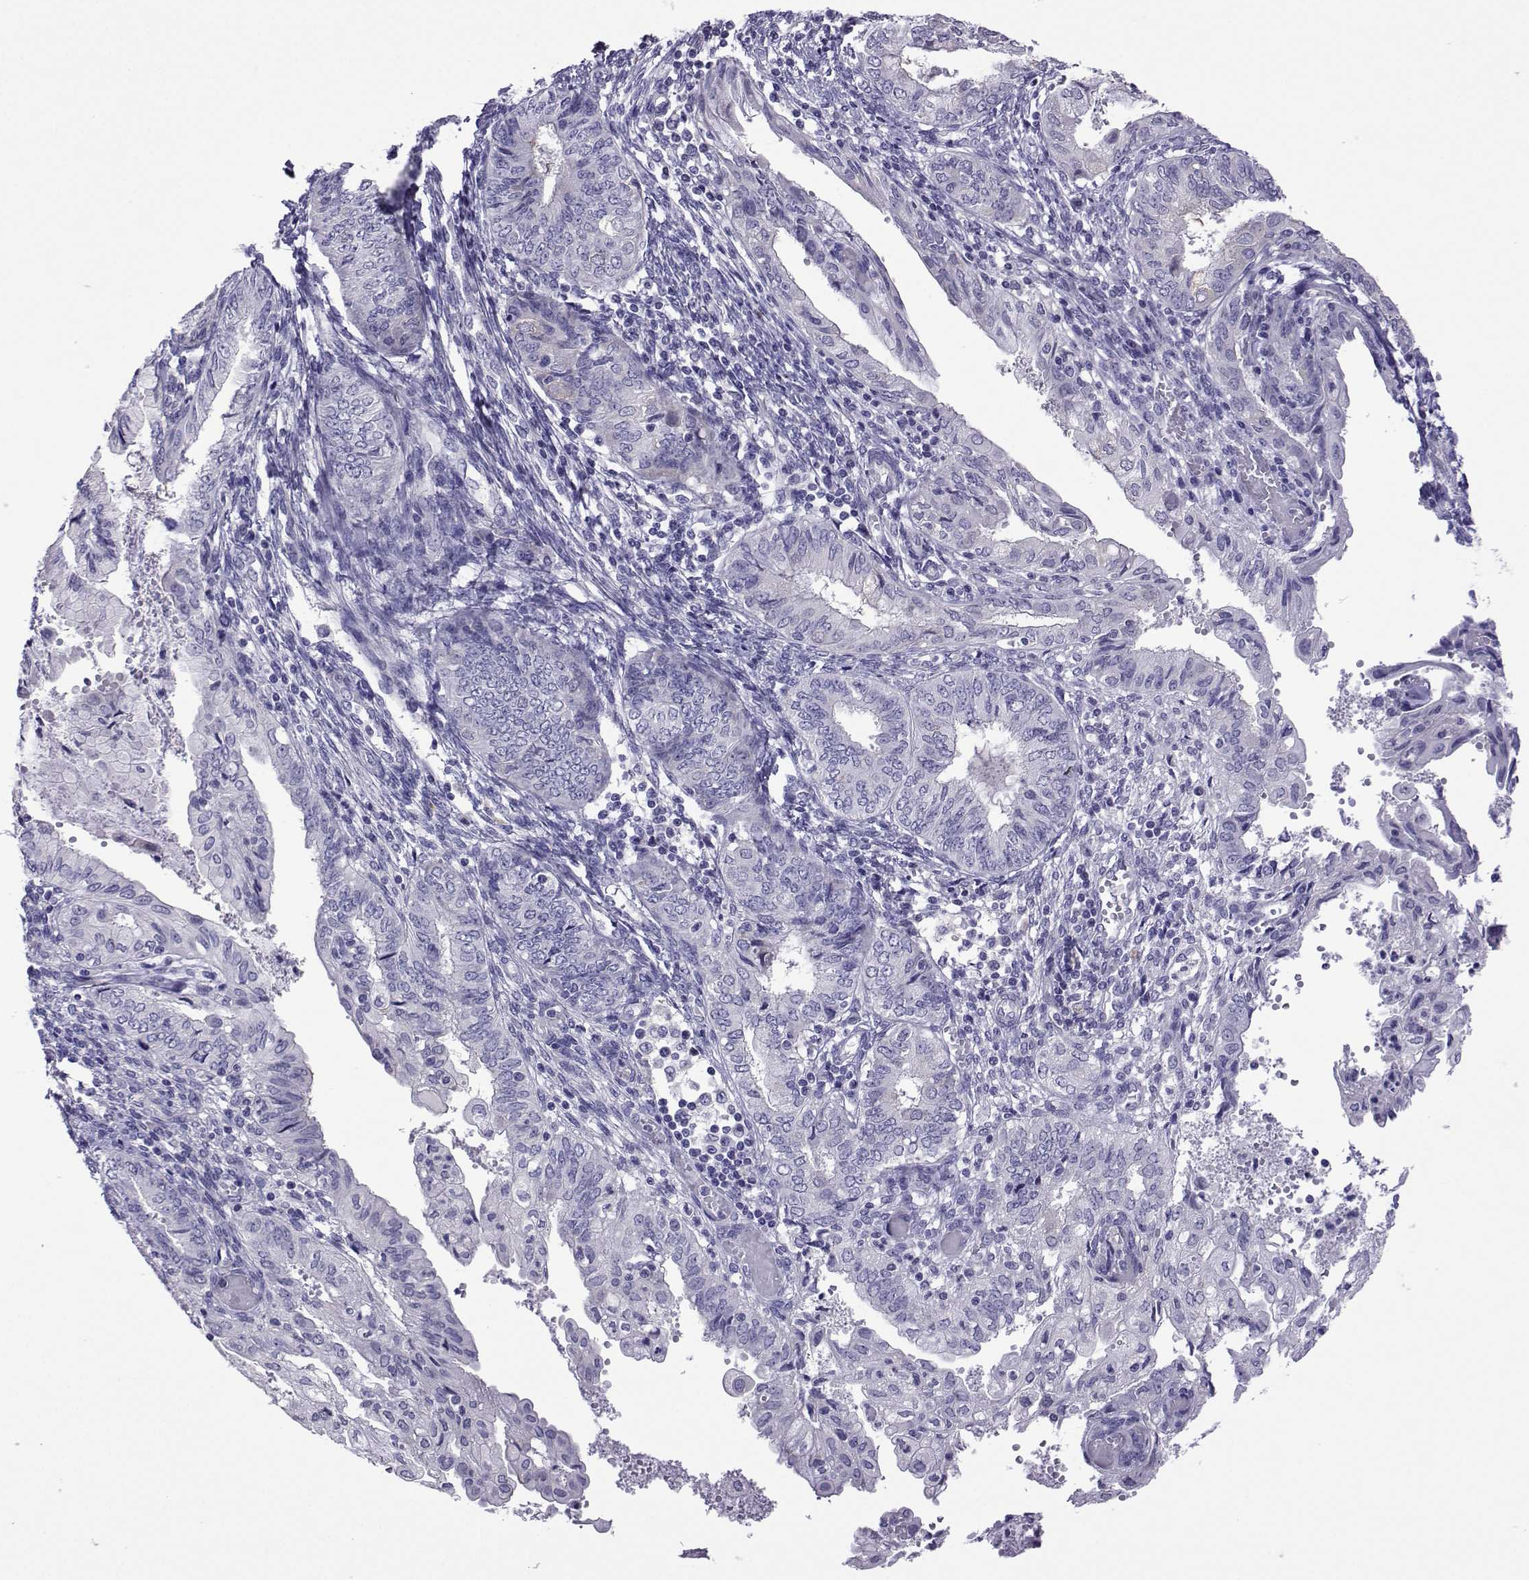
{"staining": {"intensity": "negative", "quantity": "none", "location": "none"}, "tissue": "endometrial cancer", "cell_type": "Tumor cells", "image_type": "cancer", "snomed": [{"axis": "morphology", "description": "Adenocarcinoma, NOS"}, {"axis": "topography", "description": "Endometrium"}], "caption": "Human endometrial adenocarcinoma stained for a protein using immunohistochemistry (IHC) shows no staining in tumor cells.", "gene": "CFAP70", "patient": {"sex": "female", "age": 68}}